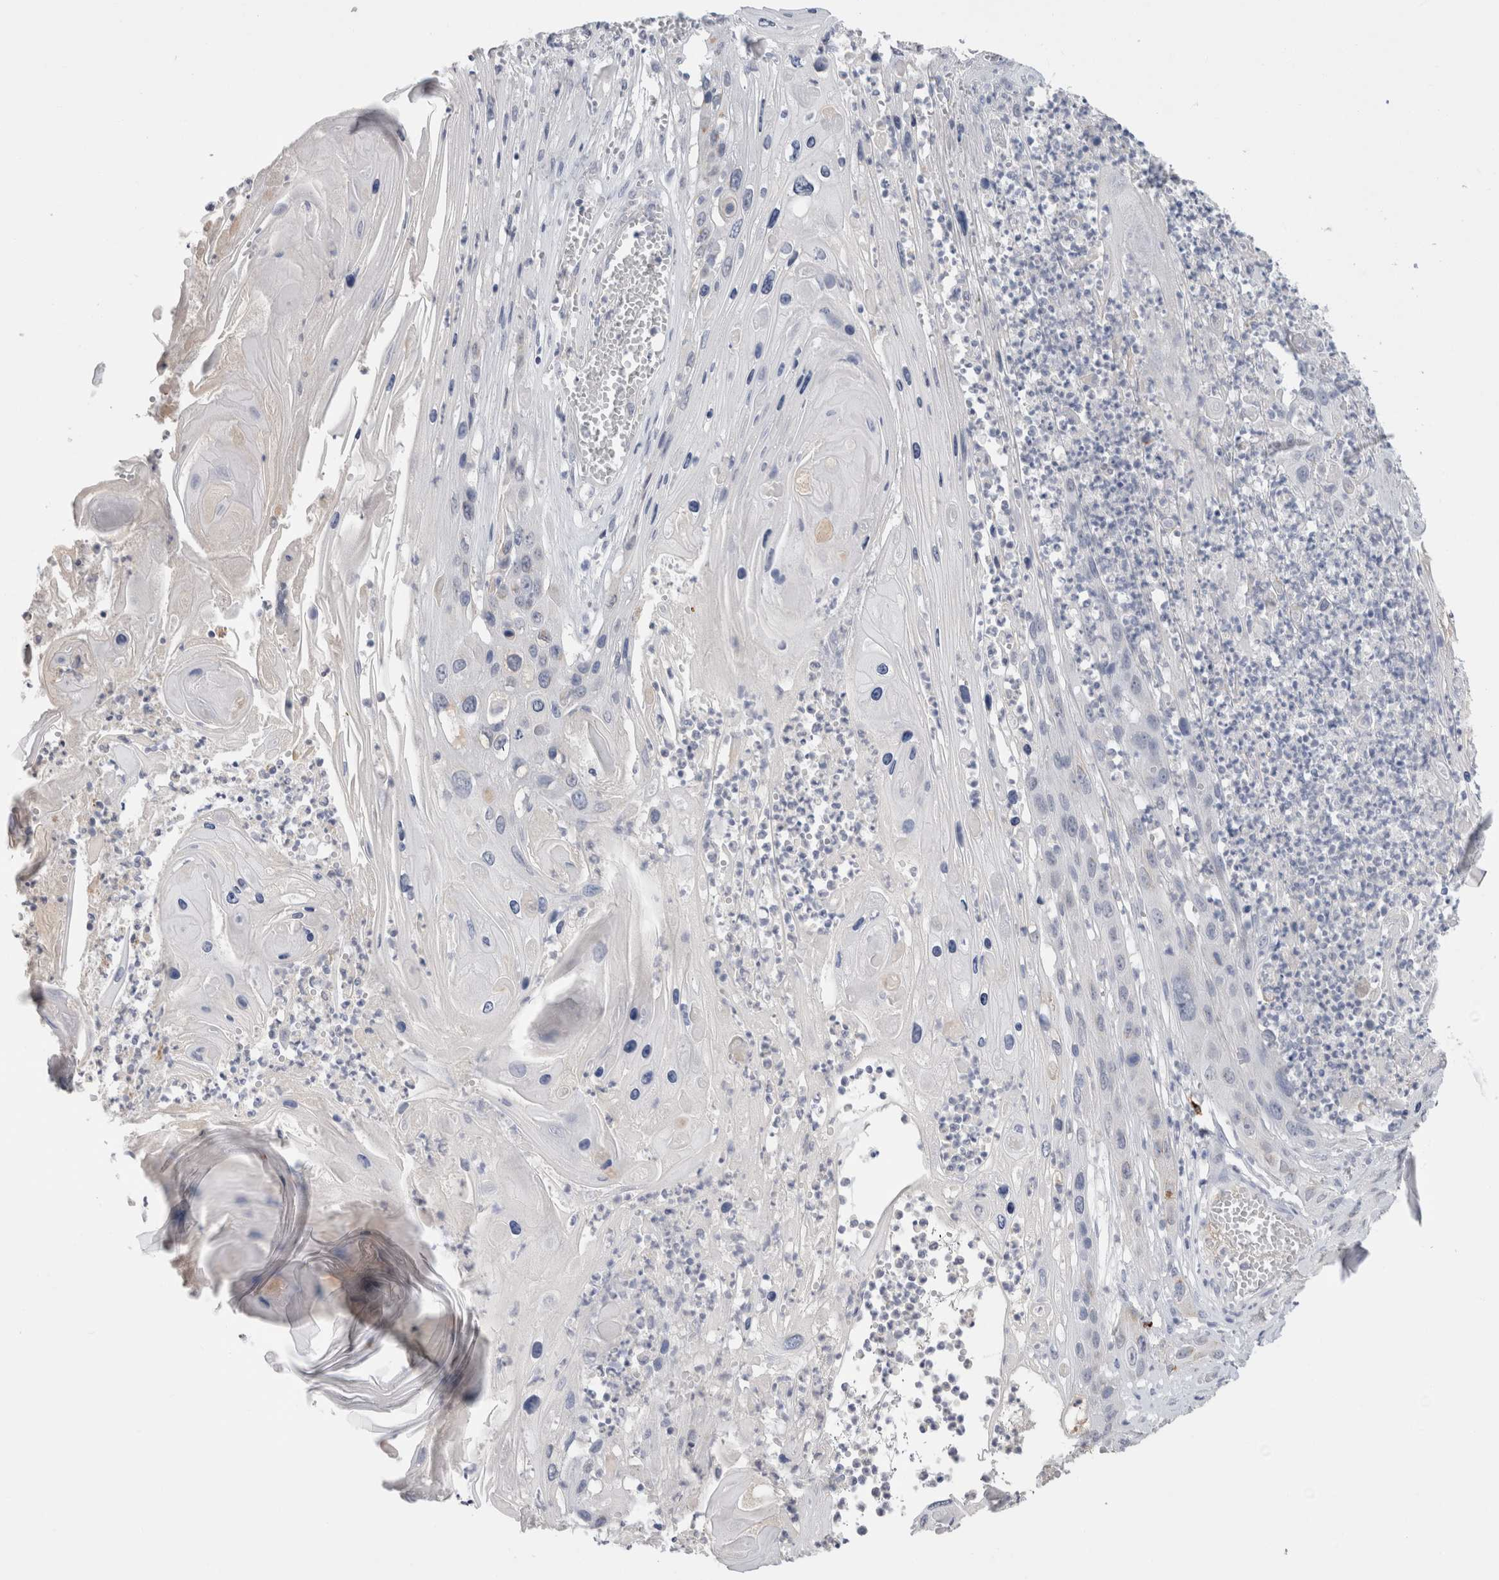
{"staining": {"intensity": "negative", "quantity": "none", "location": "none"}, "tissue": "skin cancer", "cell_type": "Tumor cells", "image_type": "cancer", "snomed": [{"axis": "morphology", "description": "Squamous cell carcinoma, NOS"}, {"axis": "topography", "description": "Skin"}], "caption": "Immunohistochemistry micrograph of neoplastic tissue: skin squamous cell carcinoma stained with DAB shows no significant protein staining in tumor cells. The staining is performed using DAB (3,3'-diaminobenzidine) brown chromogen with nuclei counter-stained in using hematoxylin.", "gene": "LAMP3", "patient": {"sex": "male", "age": 55}}